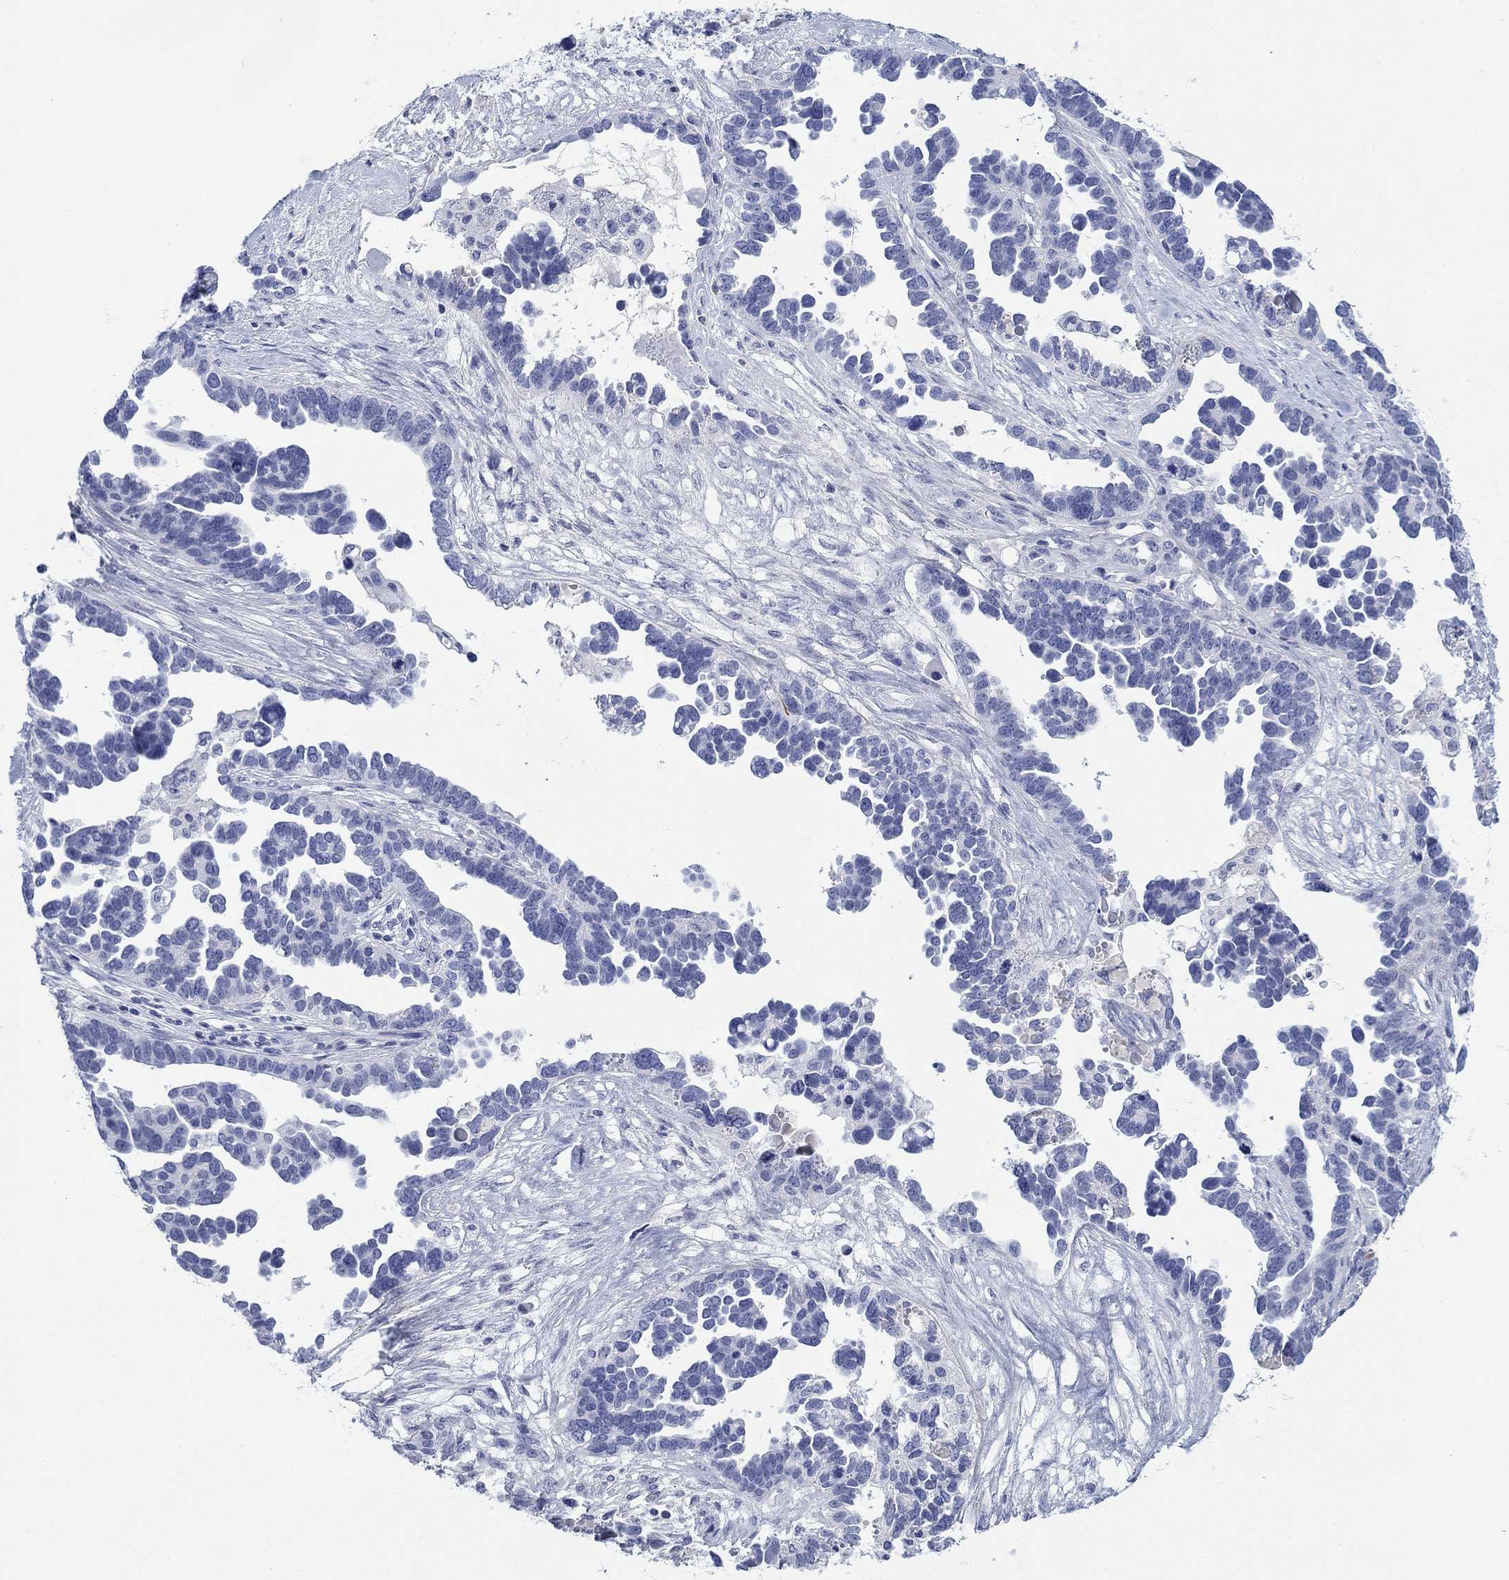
{"staining": {"intensity": "negative", "quantity": "none", "location": "none"}, "tissue": "ovarian cancer", "cell_type": "Tumor cells", "image_type": "cancer", "snomed": [{"axis": "morphology", "description": "Cystadenocarcinoma, serous, NOS"}, {"axis": "topography", "description": "Ovary"}], "caption": "There is no significant positivity in tumor cells of serous cystadenocarcinoma (ovarian).", "gene": "PDYN", "patient": {"sex": "female", "age": 54}}